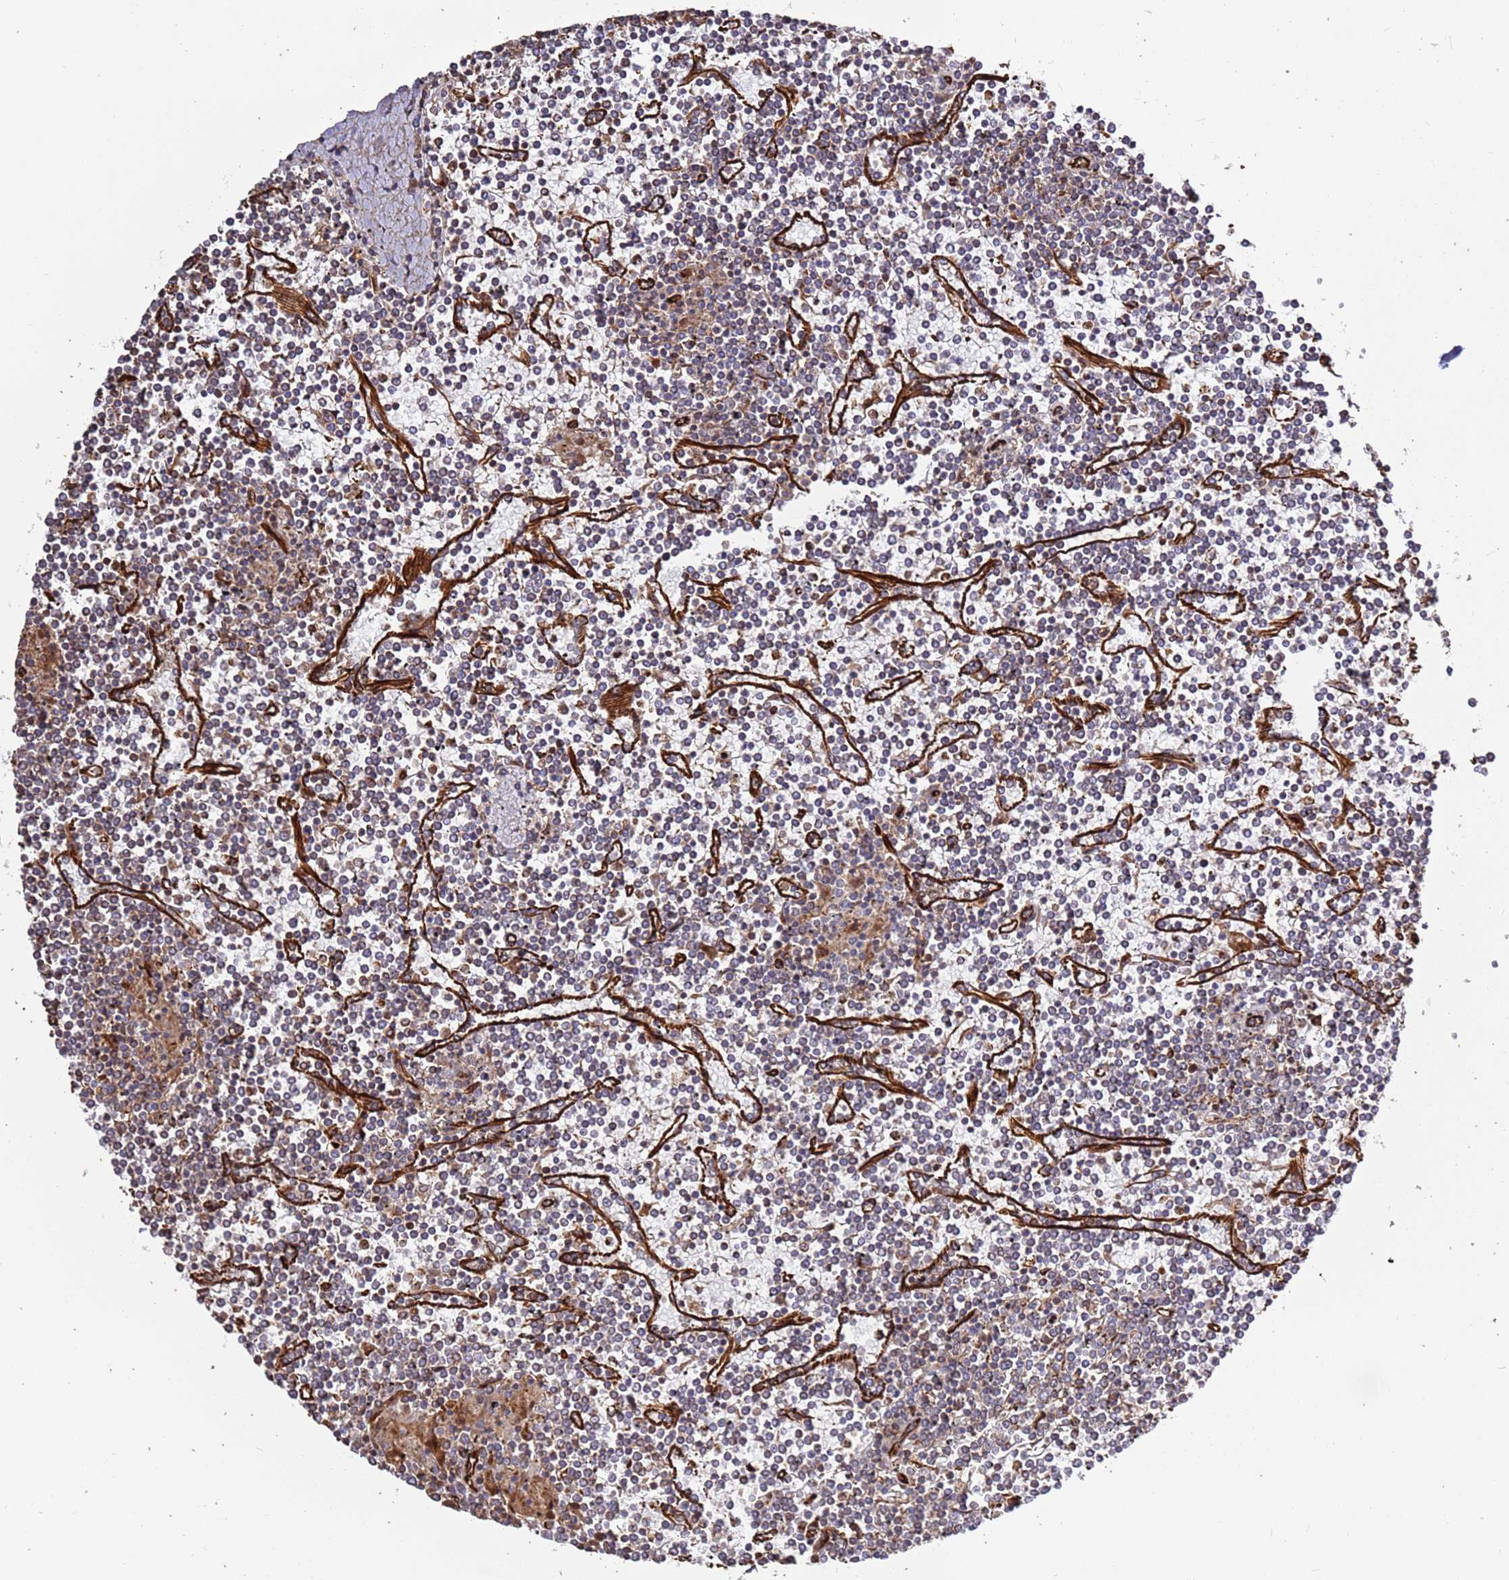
{"staining": {"intensity": "negative", "quantity": "none", "location": "none"}, "tissue": "lymphoma", "cell_type": "Tumor cells", "image_type": "cancer", "snomed": [{"axis": "morphology", "description": "Malignant lymphoma, non-Hodgkin's type, Low grade"}, {"axis": "topography", "description": "Spleen"}], "caption": "Tumor cells show no significant positivity in lymphoma.", "gene": "MRGPRE", "patient": {"sex": "female", "age": 19}}